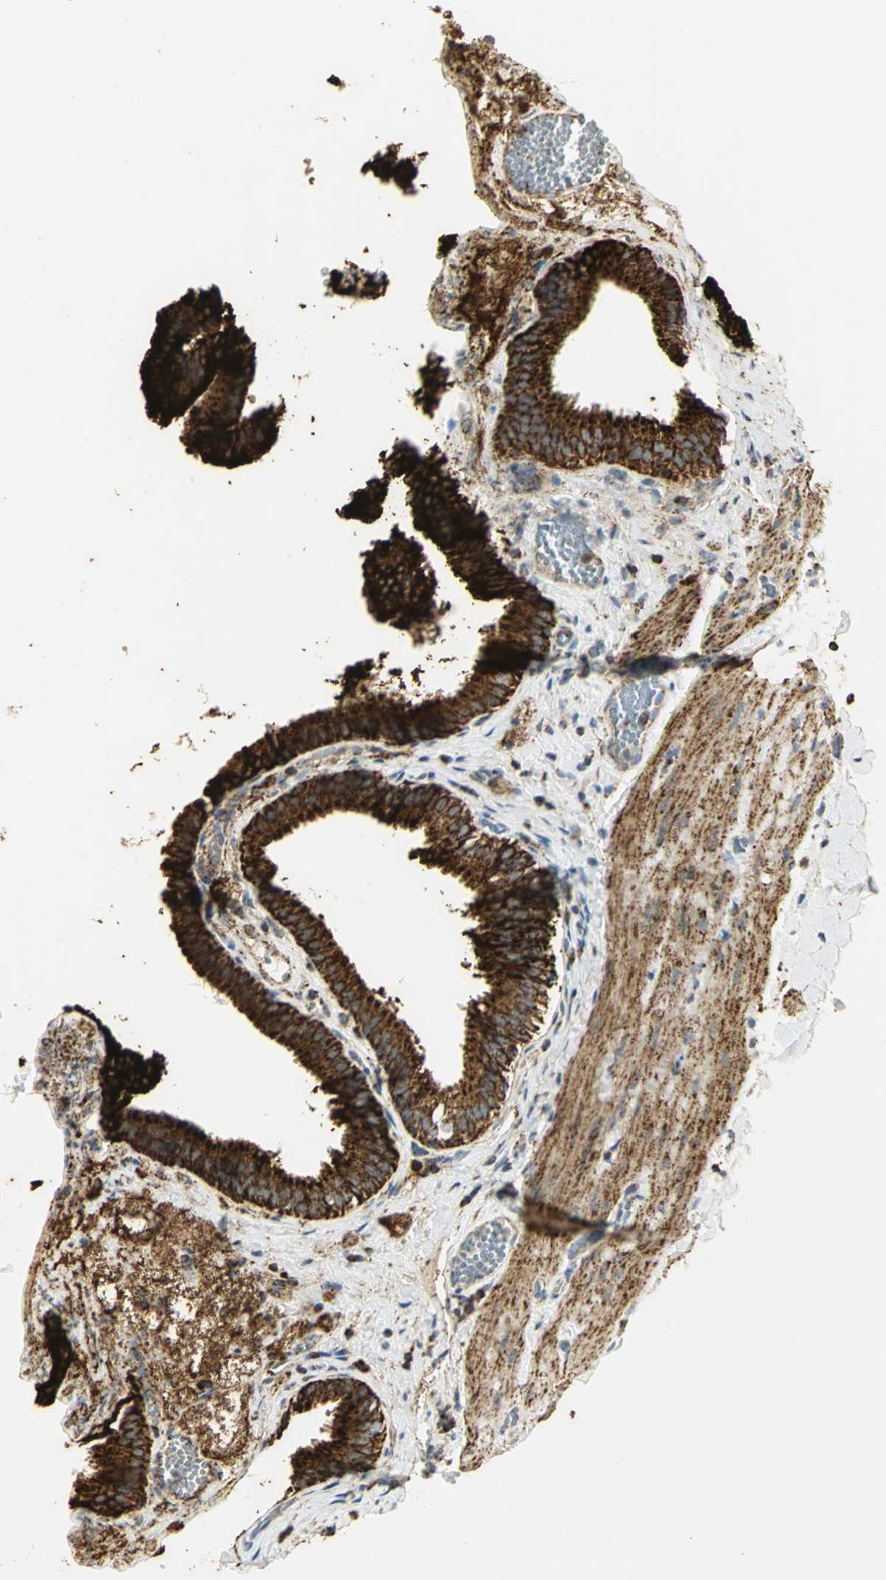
{"staining": {"intensity": "strong", "quantity": ">75%", "location": "cytoplasmic/membranous"}, "tissue": "gallbladder", "cell_type": "Glandular cells", "image_type": "normal", "snomed": [{"axis": "morphology", "description": "Normal tissue, NOS"}, {"axis": "topography", "description": "Gallbladder"}], "caption": "High-power microscopy captured an immunohistochemistry (IHC) micrograph of normal gallbladder, revealing strong cytoplasmic/membranous expression in approximately >75% of glandular cells.", "gene": "VDAC1", "patient": {"sex": "female", "age": 24}}